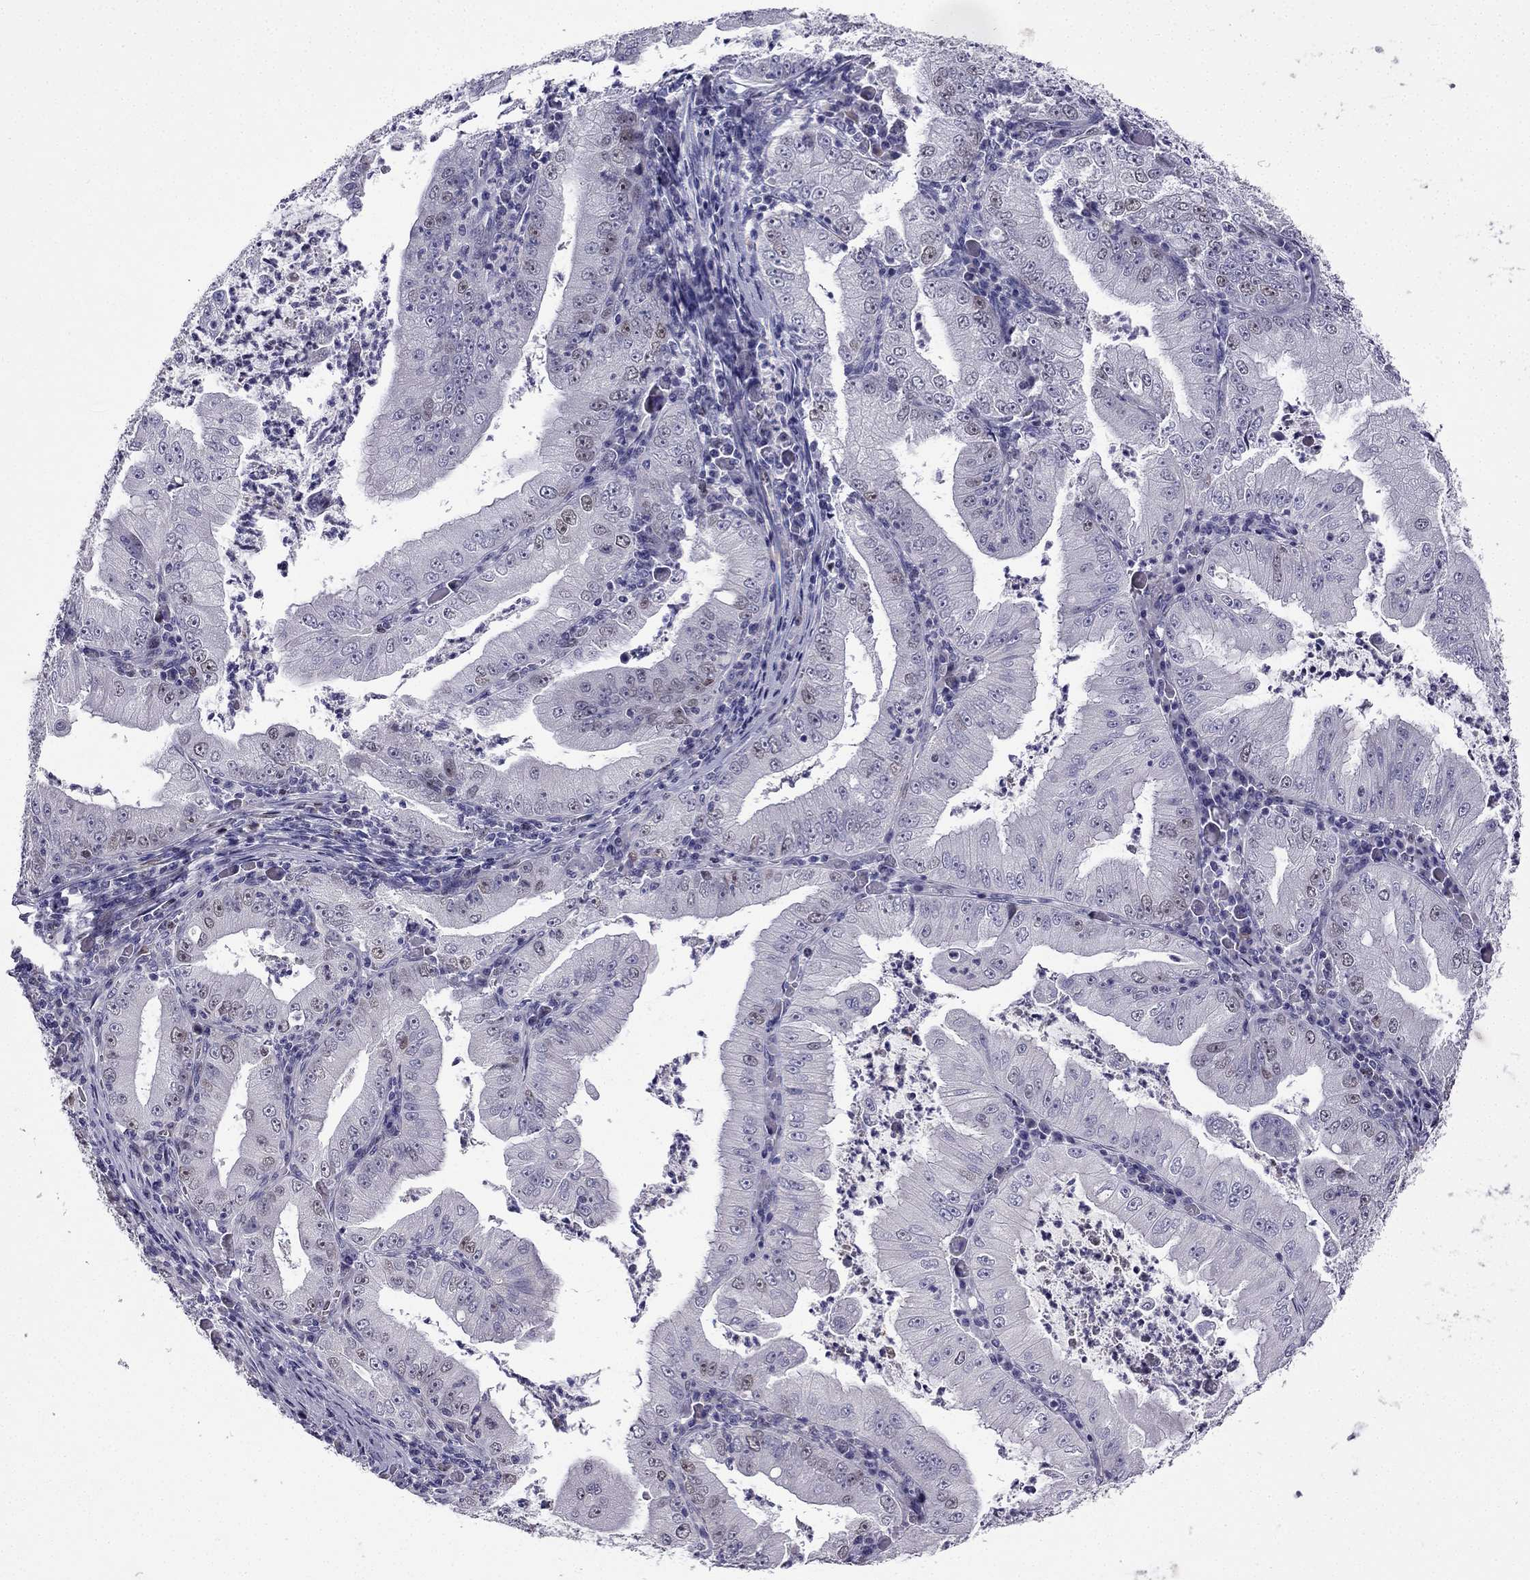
{"staining": {"intensity": "weak", "quantity": "<25%", "location": "nuclear"}, "tissue": "stomach cancer", "cell_type": "Tumor cells", "image_type": "cancer", "snomed": [{"axis": "morphology", "description": "Adenocarcinoma, NOS"}, {"axis": "topography", "description": "Stomach"}], "caption": "The histopathology image exhibits no significant expression in tumor cells of stomach adenocarcinoma. (DAB IHC, high magnification).", "gene": "UHRF1", "patient": {"sex": "male", "age": 76}}